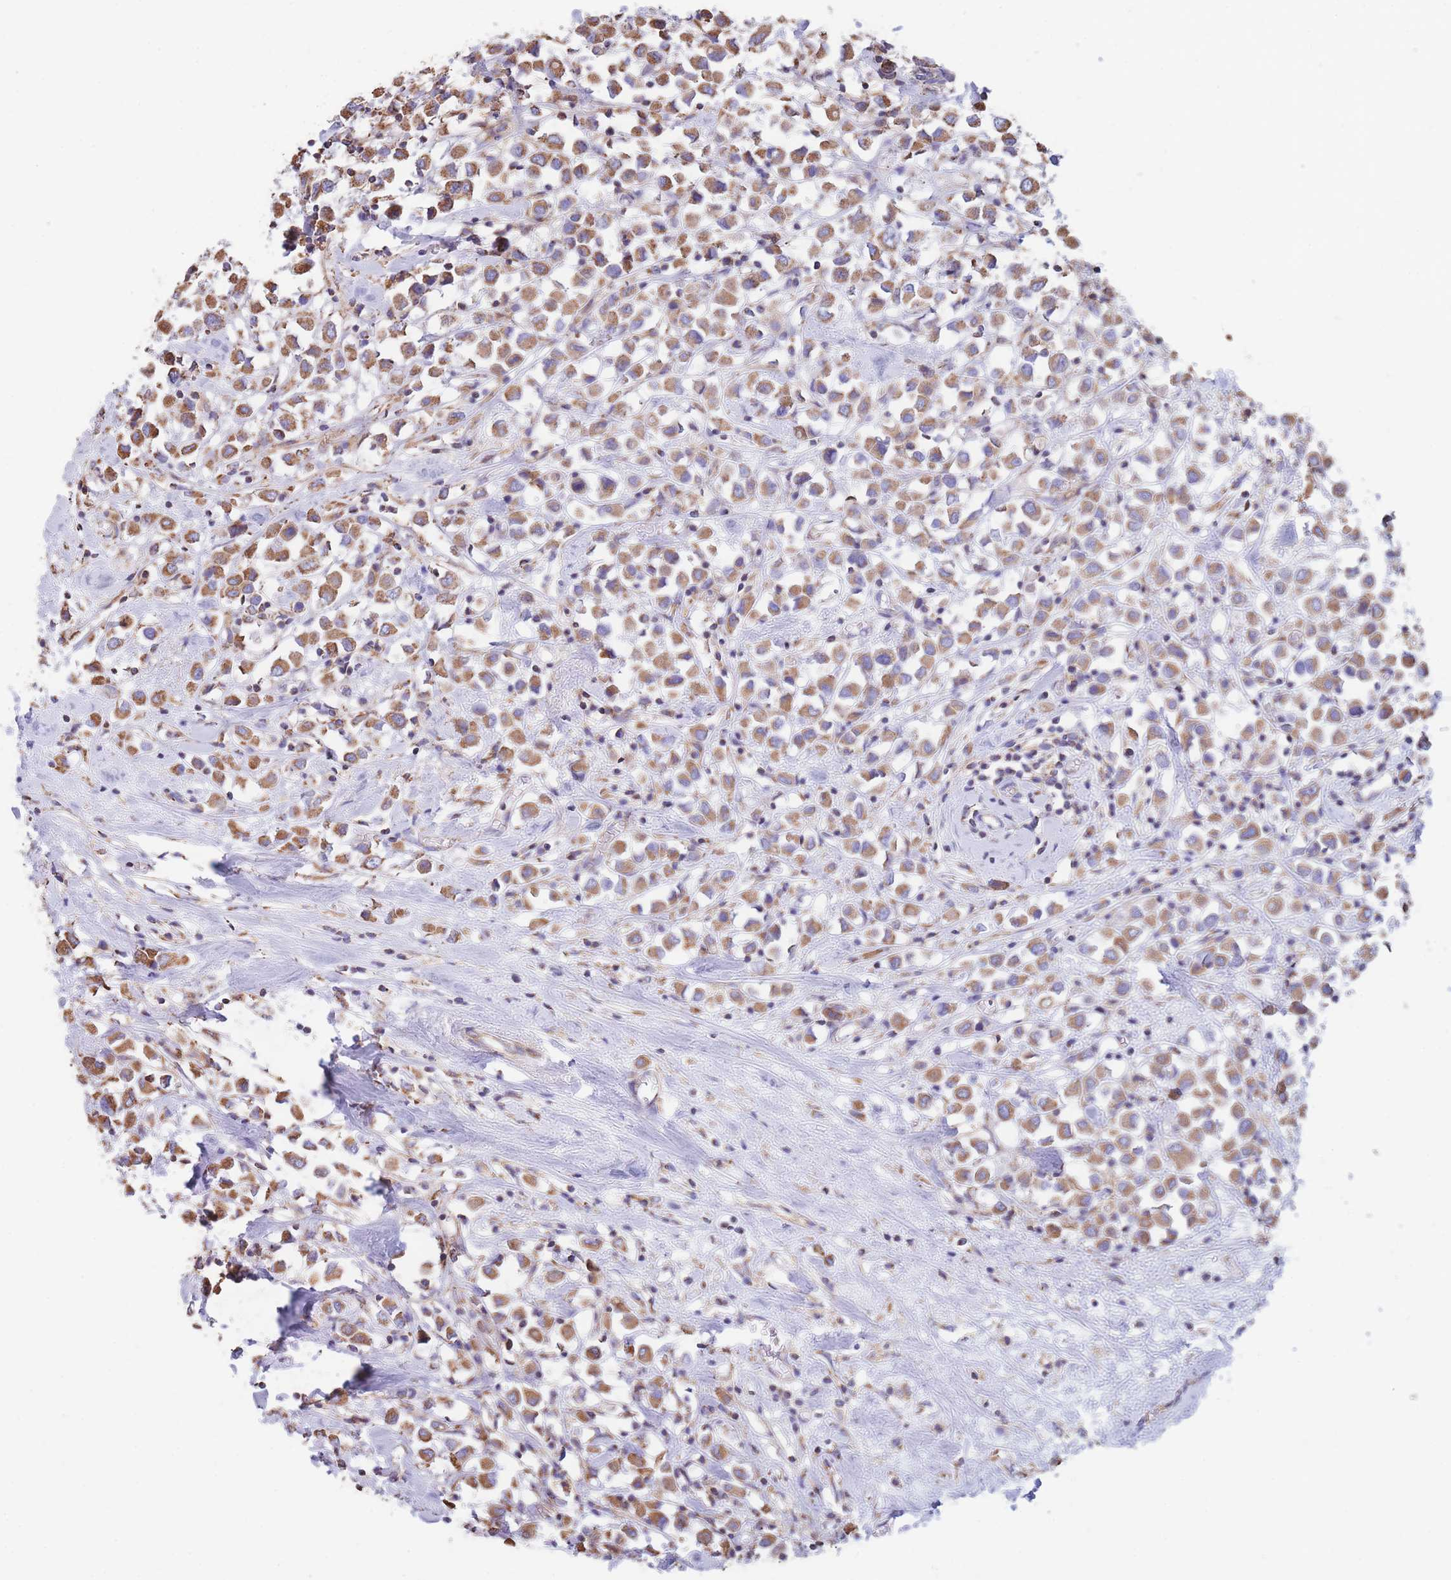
{"staining": {"intensity": "moderate", "quantity": ">75%", "location": "cytoplasmic/membranous"}, "tissue": "breast cancer", "cell_type": "Tumor cells", "image_type": "cancer", "snomed": [{"axis": "morphology", "description": "Duct carcinoma"}, {"axis": "topography", "description": "Breast"}], "caption": "This is an image of immunohistochemistry staining of breast intraductal carcinoma, which shows moderate expression in the cytoplasmic/membranous of tumor cells.", "gene": "FKBP8", "patient": {"sex": "female", "age": 61}}